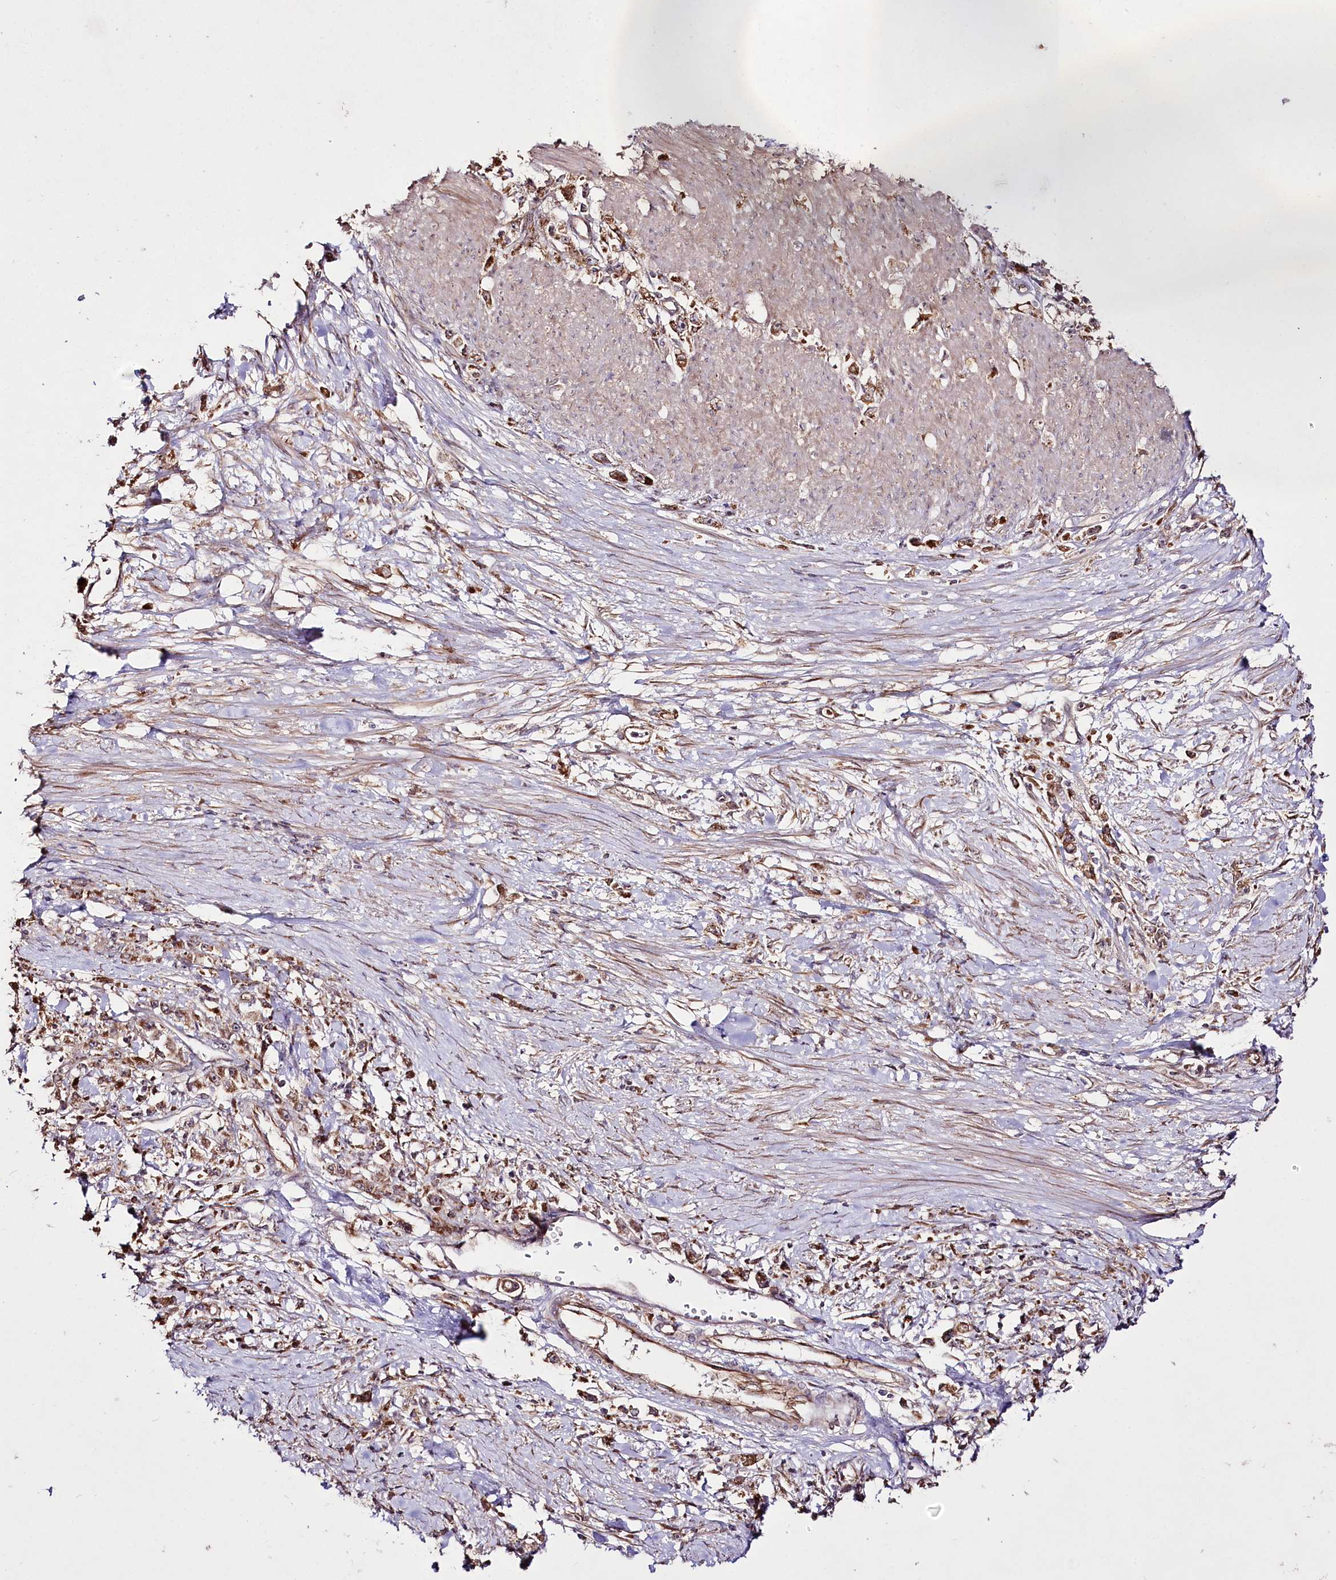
{"staining": {"intensity": "moderate", "quantity": ">75%", "location": "cytoplasmic/membranous"}, "tissue": "stomach cancer", "cell_type": "Tumor cells", "image_type": "cancer", "snomed": [{"axis": "morphology", "description": "Adenocarcinoma, NOS"}, {"axis": "topography", "description": "Stomach"}], "caption": "A histopathology image showing moderate cytoplasmic/membranous staining in about >75% of tumor cells in stomach cancer, as visualized by brown immunohistochemical staining.", "gene": "REXO2", "patient": {"sex": "female", "age": 59}}